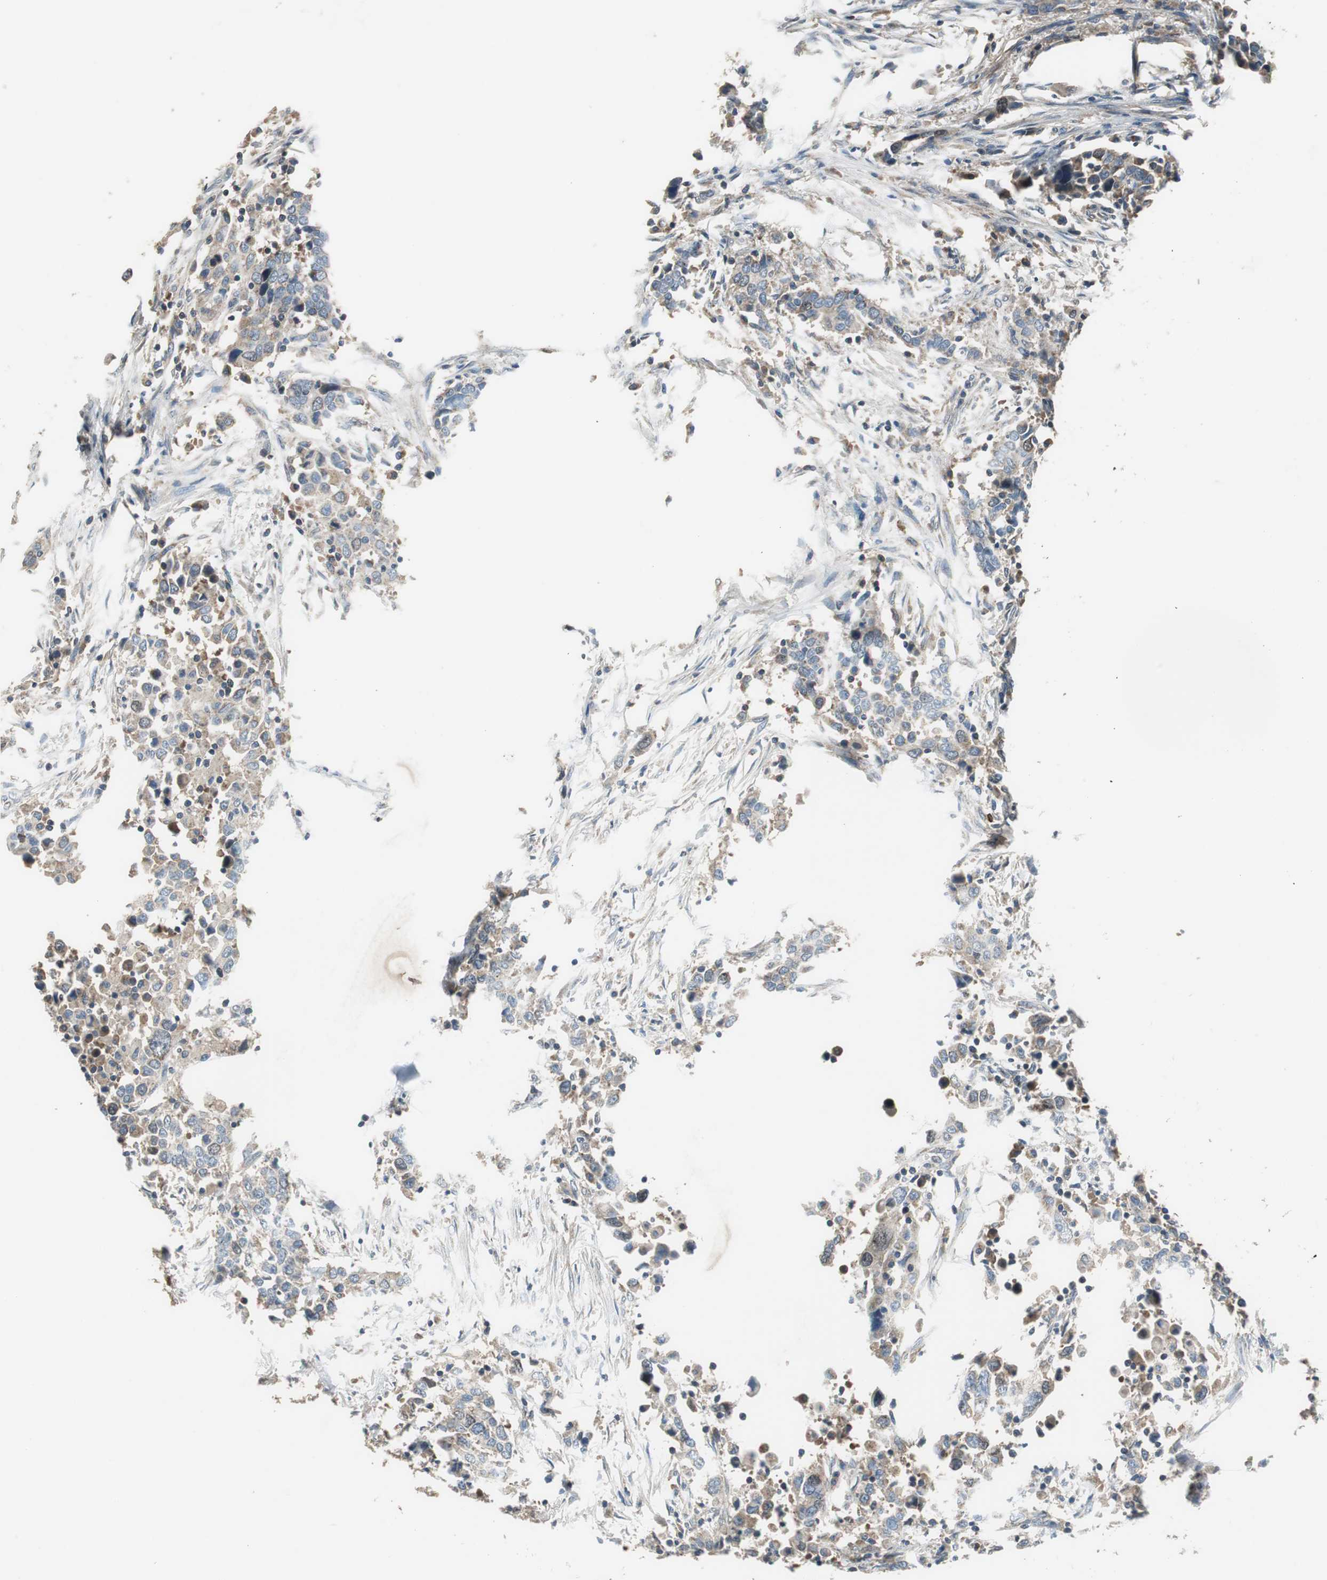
{"staining": {"intensity": "moderate", "quantity": "25%-75%", "location": "cytoplasmic/membranous"}, "tissue": "urothelial cancer", "cell_type": "Tumor cells", "image_type": "cancer", "snomed": [{"axis": "morphology", "description": "Urothelial carcinoma, High grade"}, {"axis": "topography", "description": "Urinary bladder"}], "caption": "Protein expression analysis of human urothelial carcinoma (high-grade) reveals moderate cytoplasmic/membranous positivity in about 25%-75% of tumor cells.", "gene": "PI4KB", "patient": {"sex": "male", "age": 61}}